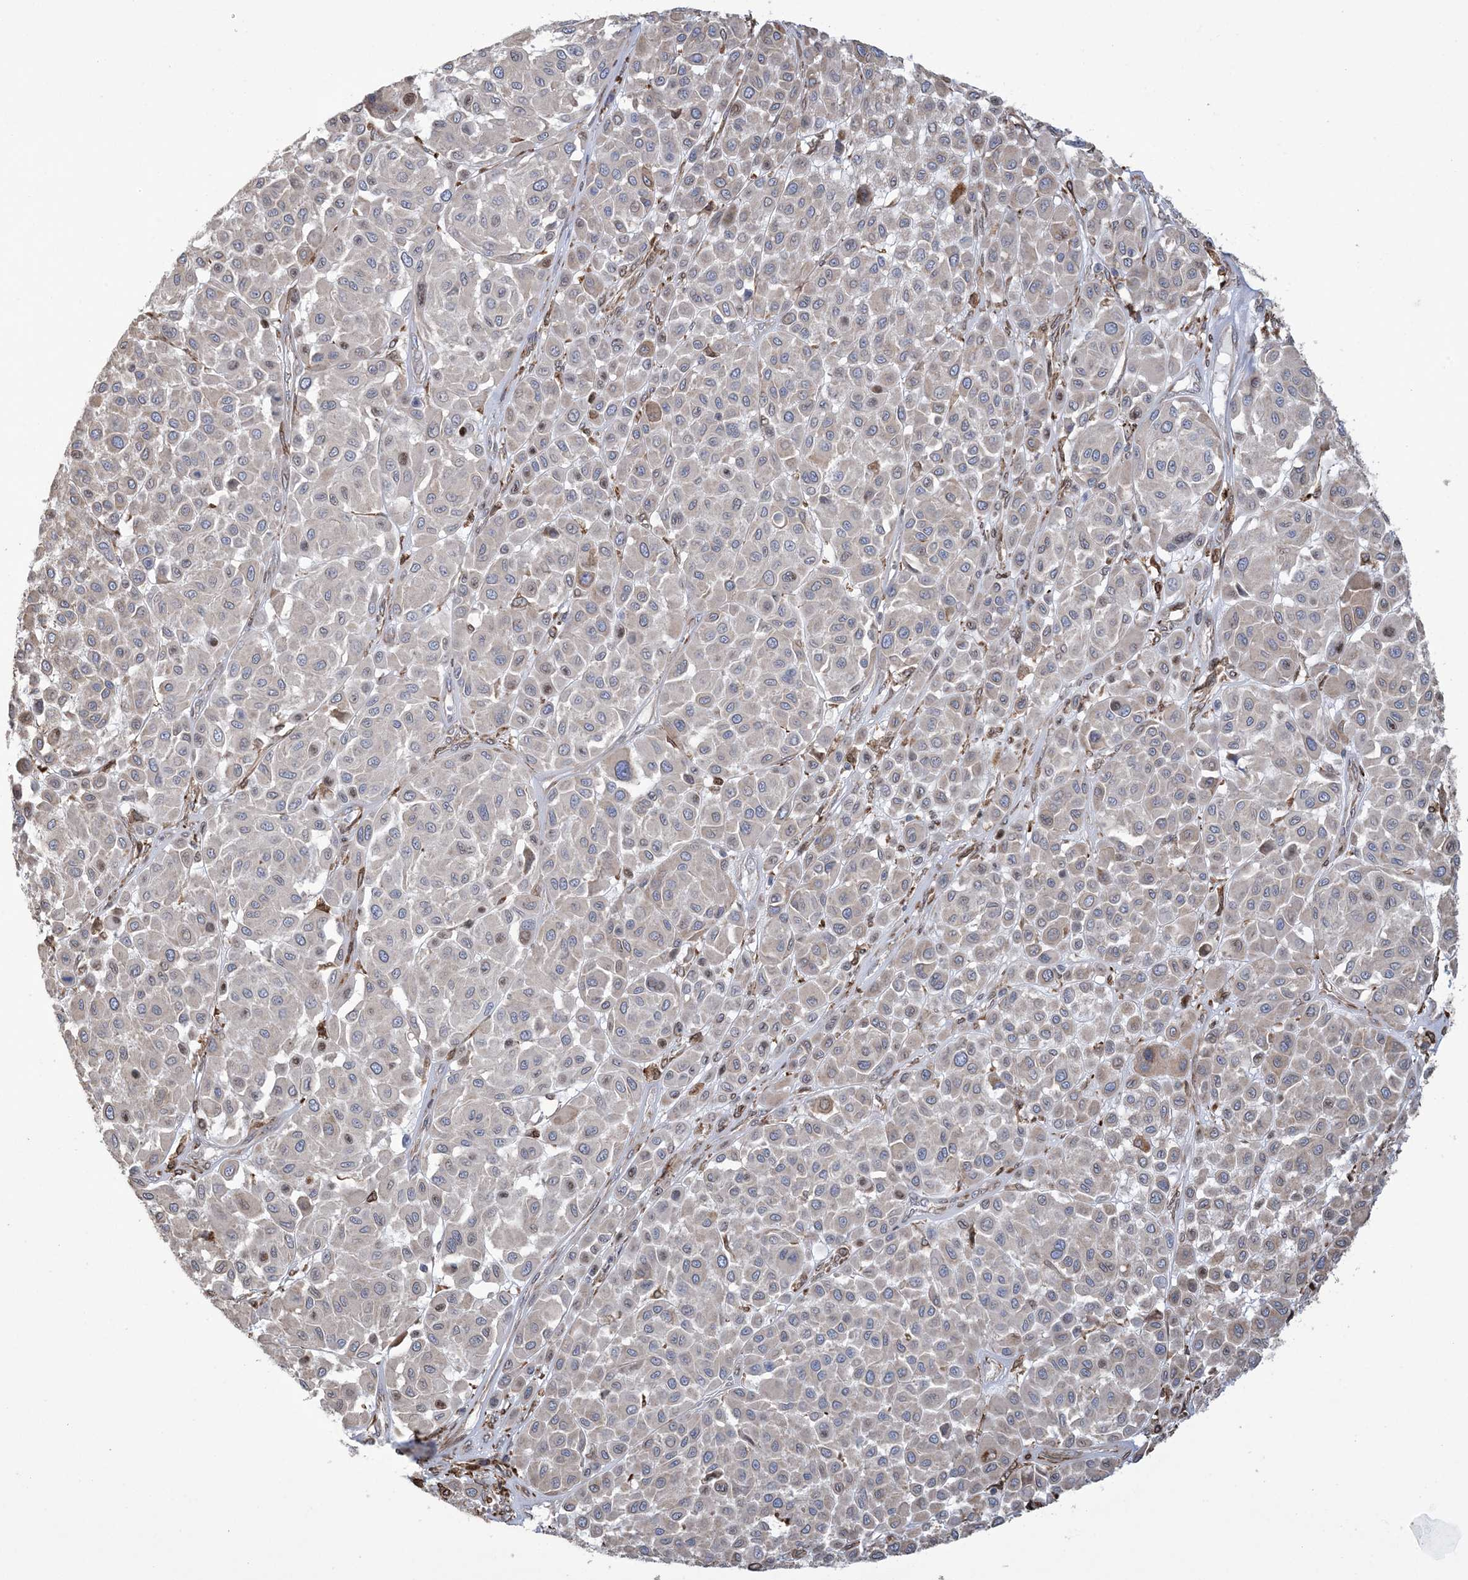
{"staining": {"intensity": "negative", "quantity": "none", "location": "none"}, "tissue": "melanoma", "cell_type": "Tumor cells", "image_type": "cancer", "snomed": [{"axis": "morphology", "description": "Malignant melanoma, Metastatic site"}, {"axis": "topography", "description": "Soft tissue"}], "caption": "IHC histopathology image of human melanoma stained for a protein (brown), which reveals no expression in tumor cells. Brightfield microscopy of IHC stained with DAB (brown) and hematoxylin (blue), captured at high magnification.", "gene": "SHANK1", "patient": {"sex": "male", "age": 41}}